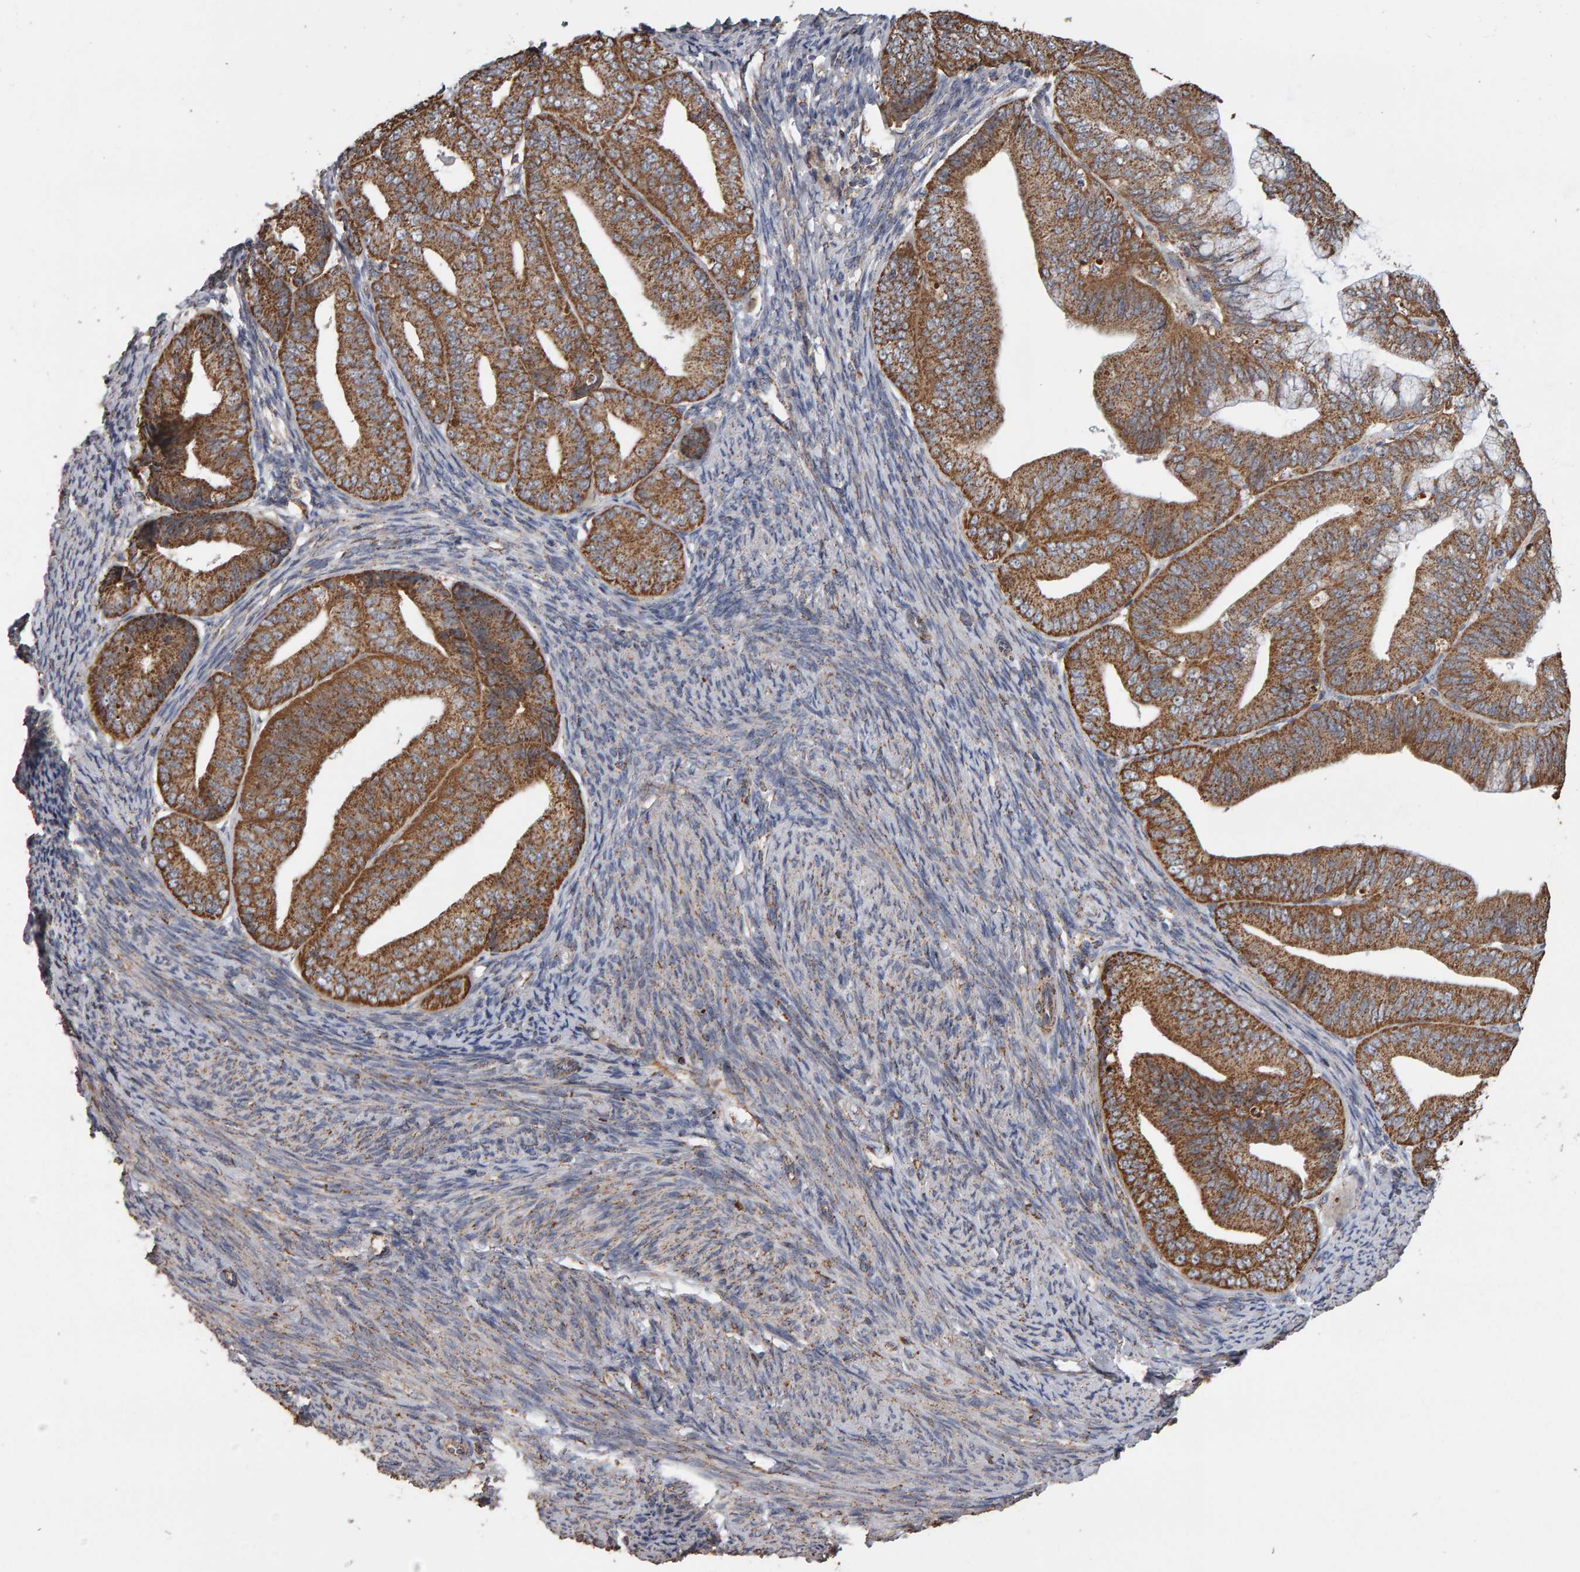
{"staining": {"intensity": "moderate", "quantity": ">75%", "location": "cytoplasmic/membranous"}, "tissue": "endometrial cancer", "cell_type": "Tumor cells", "image_type": "cancer", "snomed": [{"axis": "morphology", "description": "Adenocarcinoma, NOS"}, {"axis": "topography", "description": "Endometrium"}], "caption": "Brown immunohistochemical staining in adenocarcinoma (endometrial) exhibits moderate cytoplasmic/membranous expression in about >75% of tumor cells.", "gene": "TOM1L1", "patient": {"sex": "female", "age": 63}}